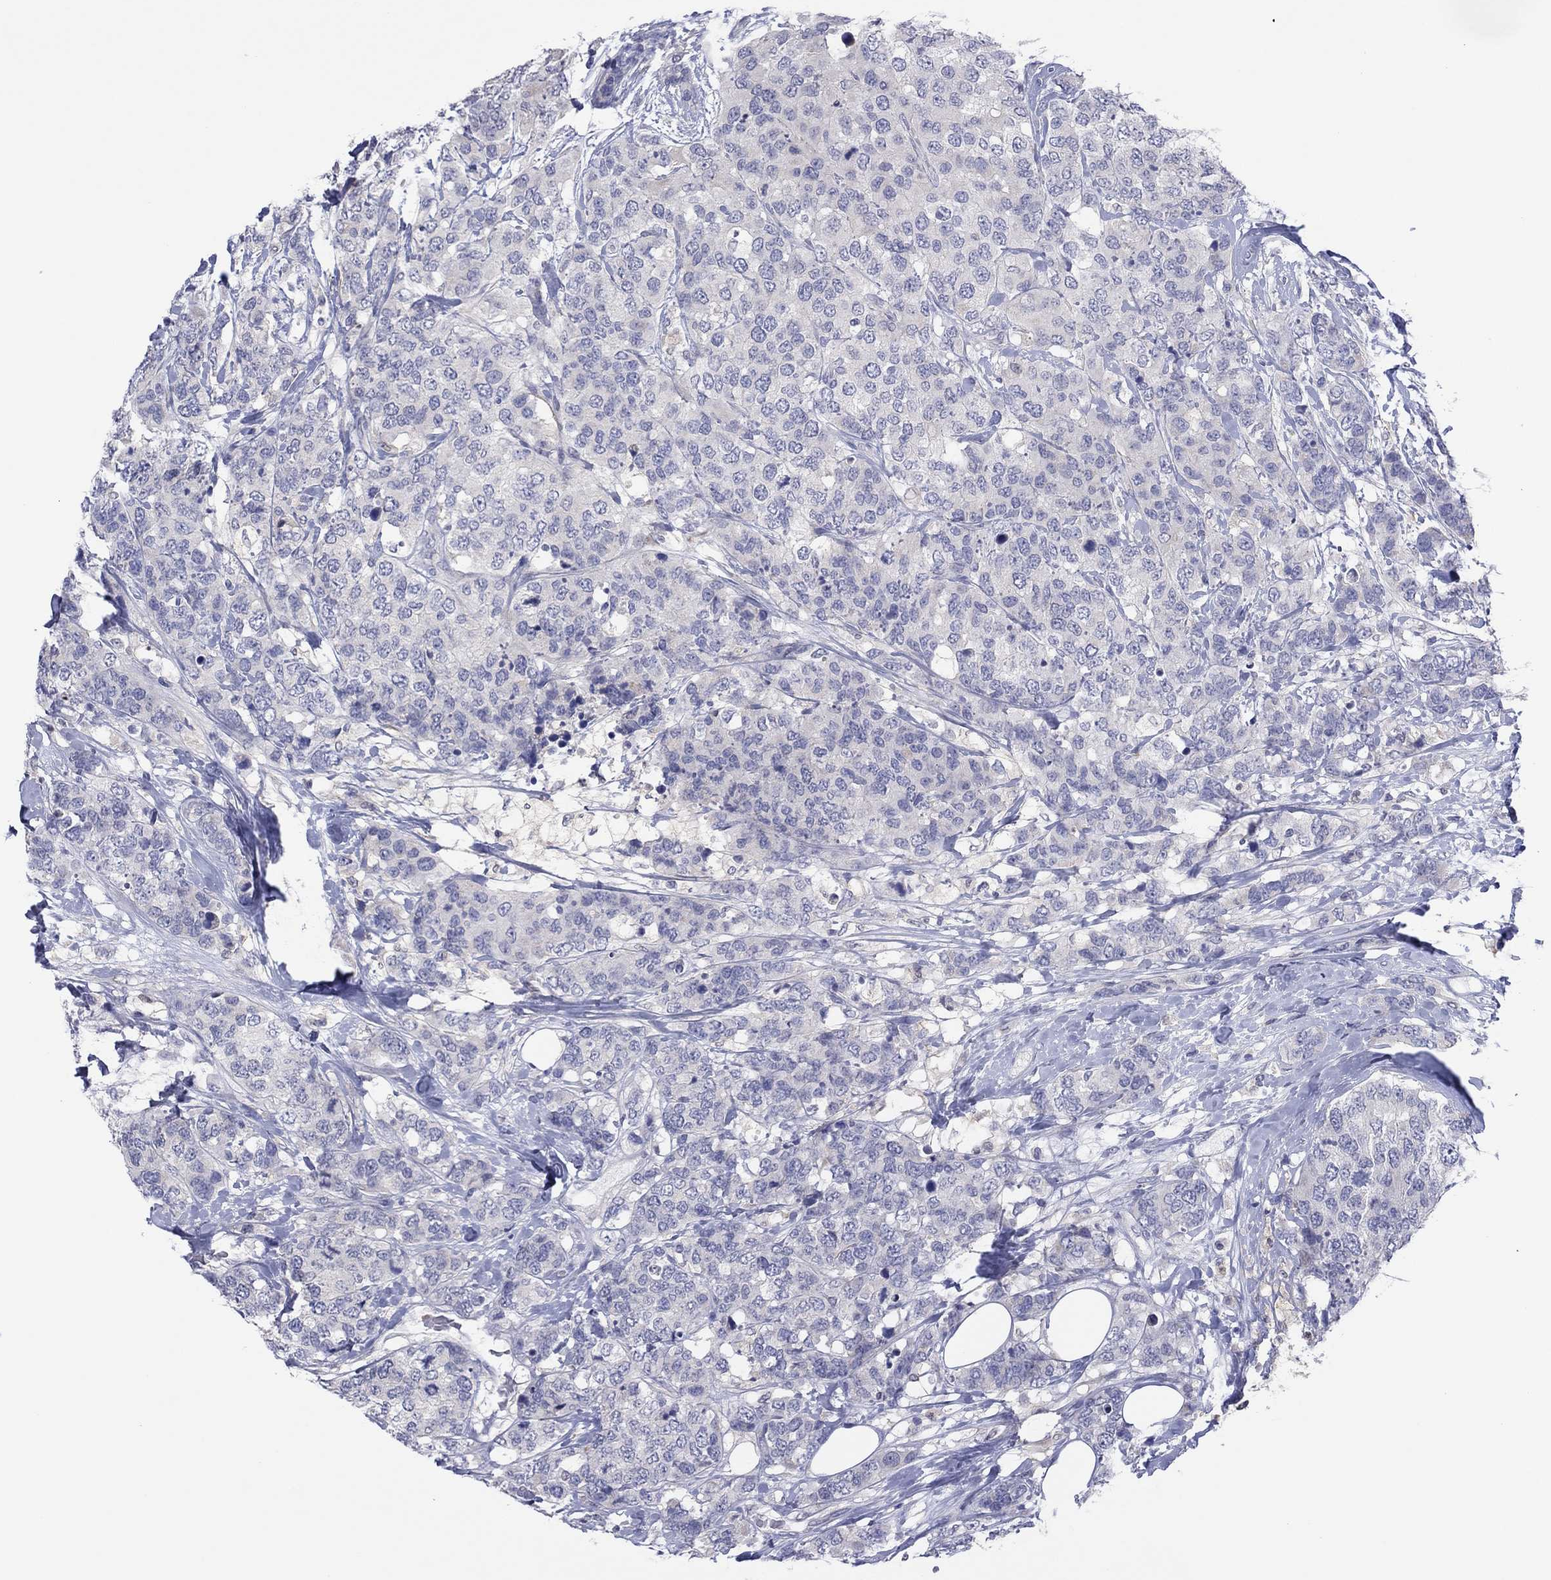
{"staining": {"intensity": "negative", "quantity": "none", "location": "none"}, "tissue": "breast cancer", "cell_type": "Tumor cells", "image_type": "cancer", "snomed": [{"axis": "morphology", "description": "Lobular carcinoma"}, {"axis": "topography", "description": "Breast"}], "caption": "High power microscopy histopathology image of an immunohistochemistry (IHC) histopathology image of lobular carcinoma (breast), revealing no significant staining in tumor cells.", "gene": "CYP2B6", "patient": {"sex": "female", "age": 59}}